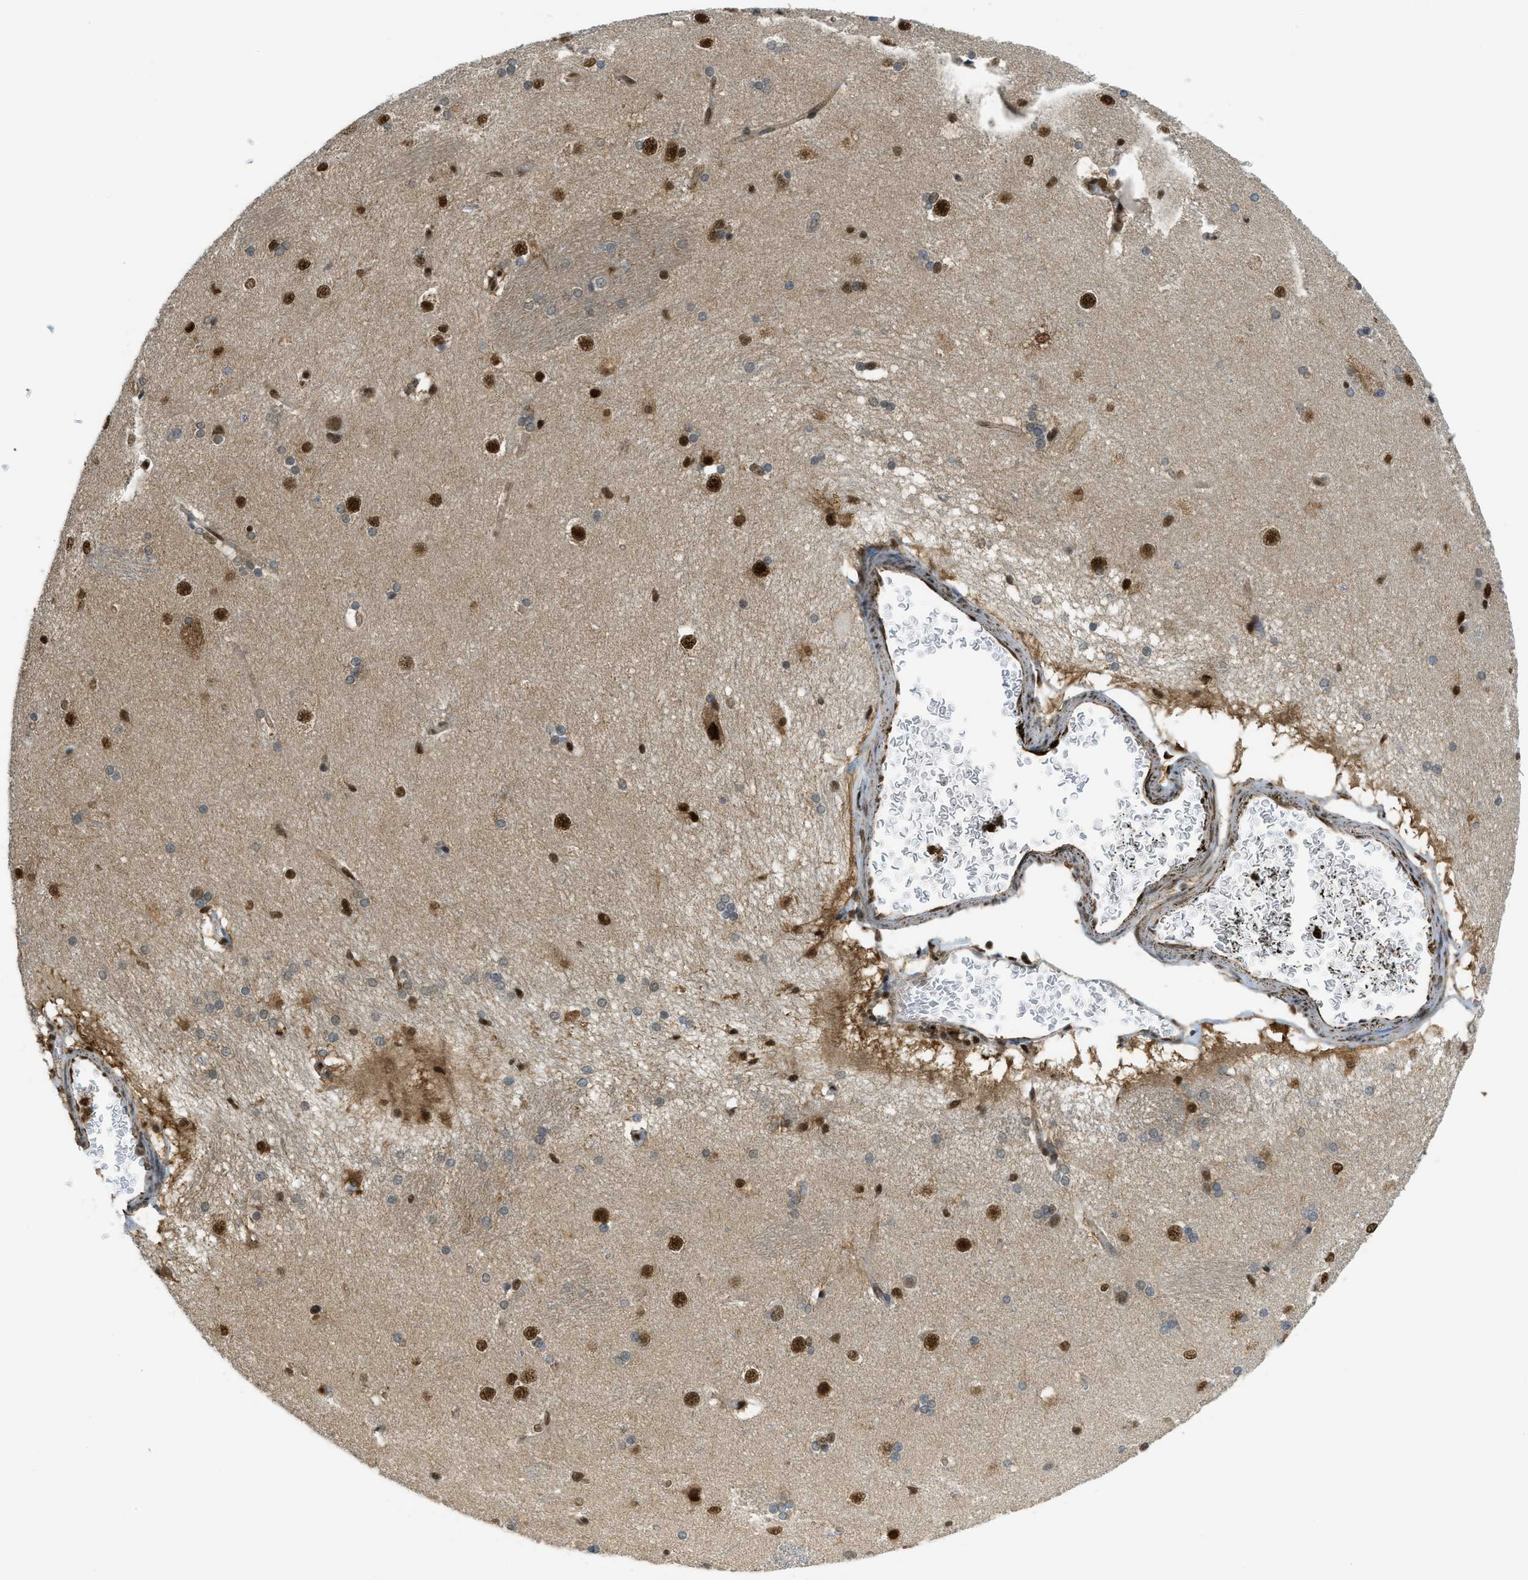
{"staining": {"intensity": "strong", "quantity": "<25%", "location": "nuclear"}, "tissue": "caudate", "cell_type": "Glial cells", "image_type": "normal", "snomed": [{"axis": "morphology", "description": "Normal tissue, NOS"}, {"axis": "topography", "description": "Lateral ventricle wall"}], "caption": "A medium amount of strong nuclear positivity is appreciated in about <25% of glial cells in benign caudate.", "gene": "TNPO1", "patient": {"sex": "female", "age": 19}}